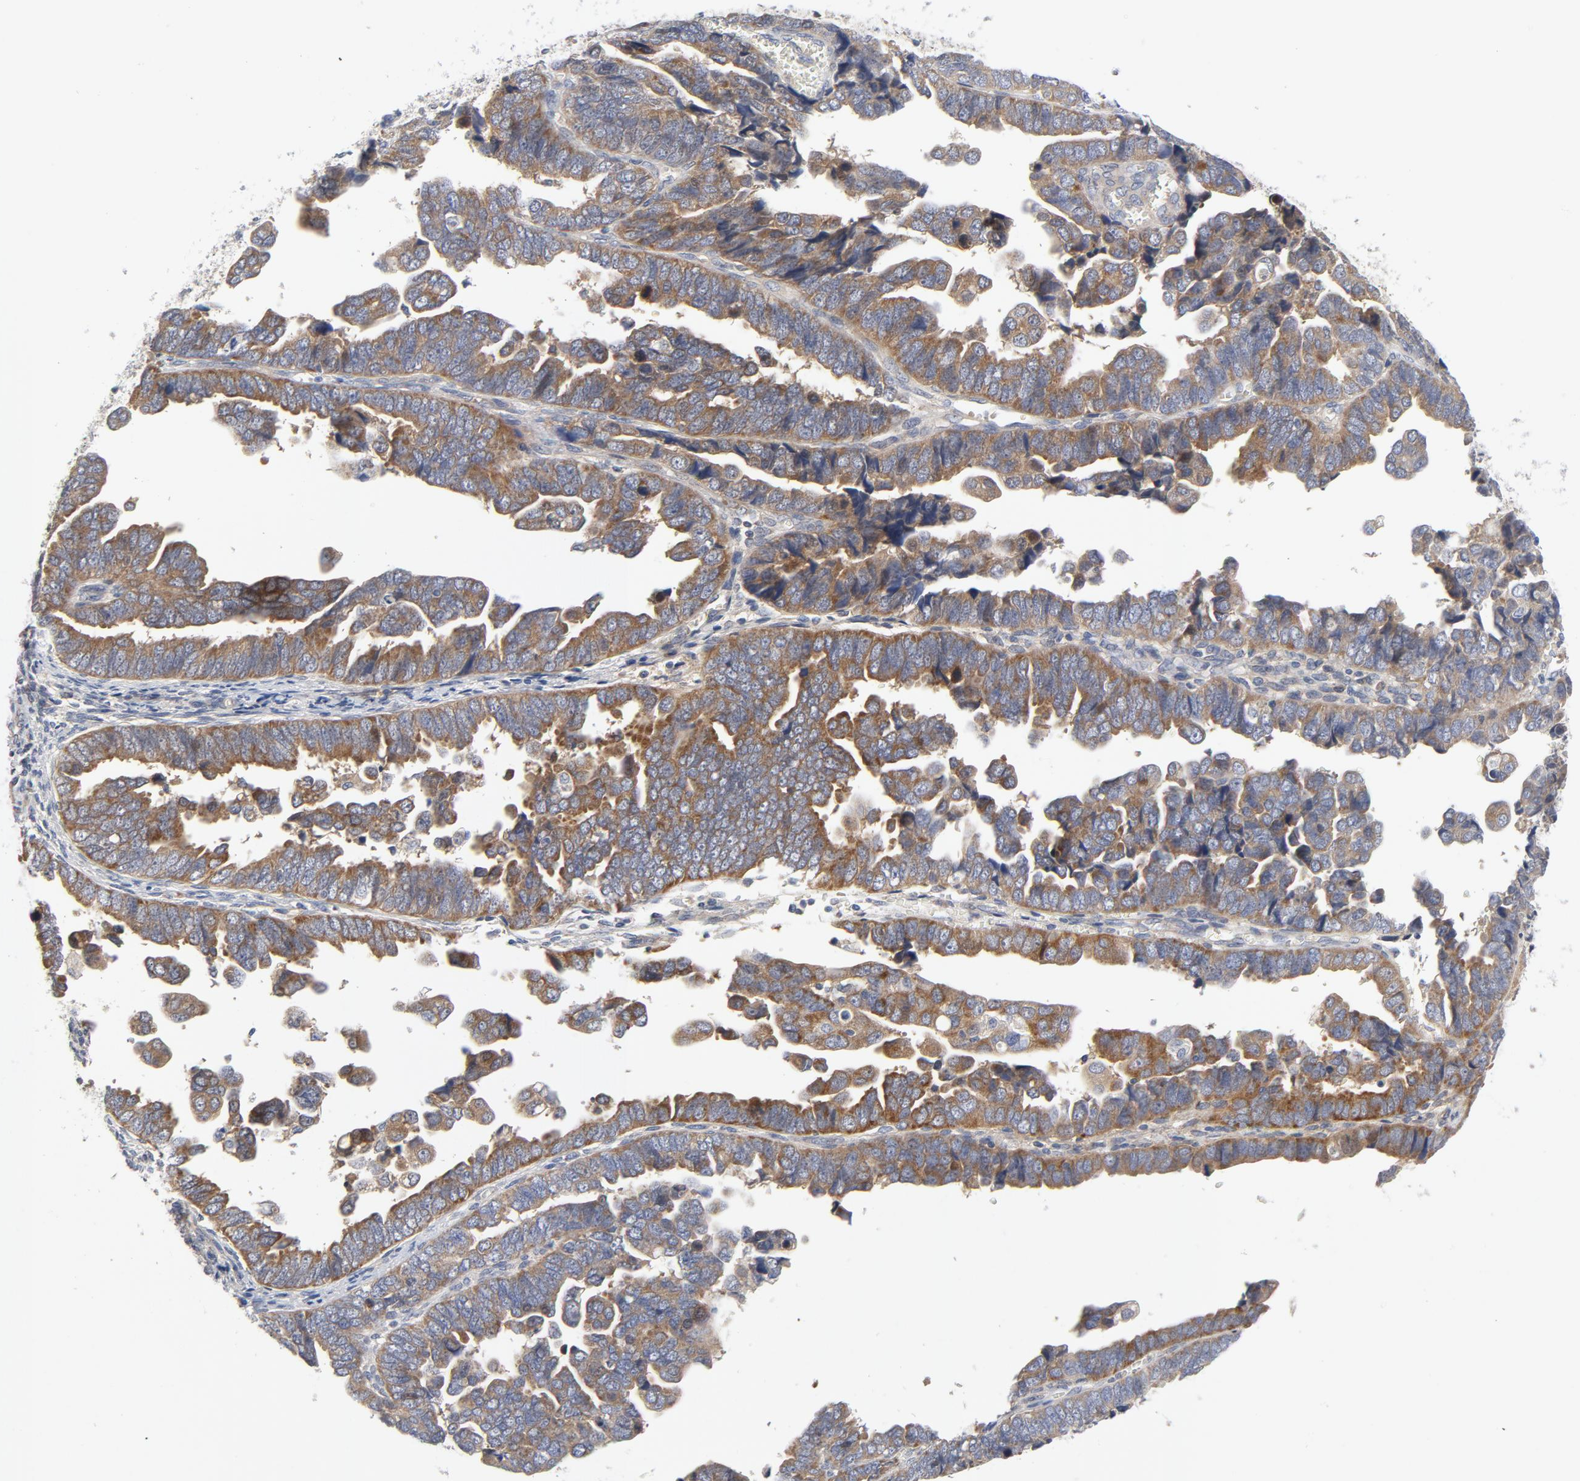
{"staining": {"intensity": "strong", "quantity": ">75%", "location": "cytoplasmic/membranous"}, "tissue": "endometrial cancer", "cell_type": "Tumor cells", "image_type": "cancer", "snomed": [{"axis": "morphology", "description": "Adenocarcinoma, NOS"}, {"axis": "topography", "description": "Endometrium"}], "caption": "The photomicrograph exhibits immunohistochemical staining of adenocarcinoma (endometrial). There is strong cytoplasmic/membranous positivity is appreciated in about >75% of tumor cells.", "gene": "BAD", "patient": {"sex": "female", "age": 75}}